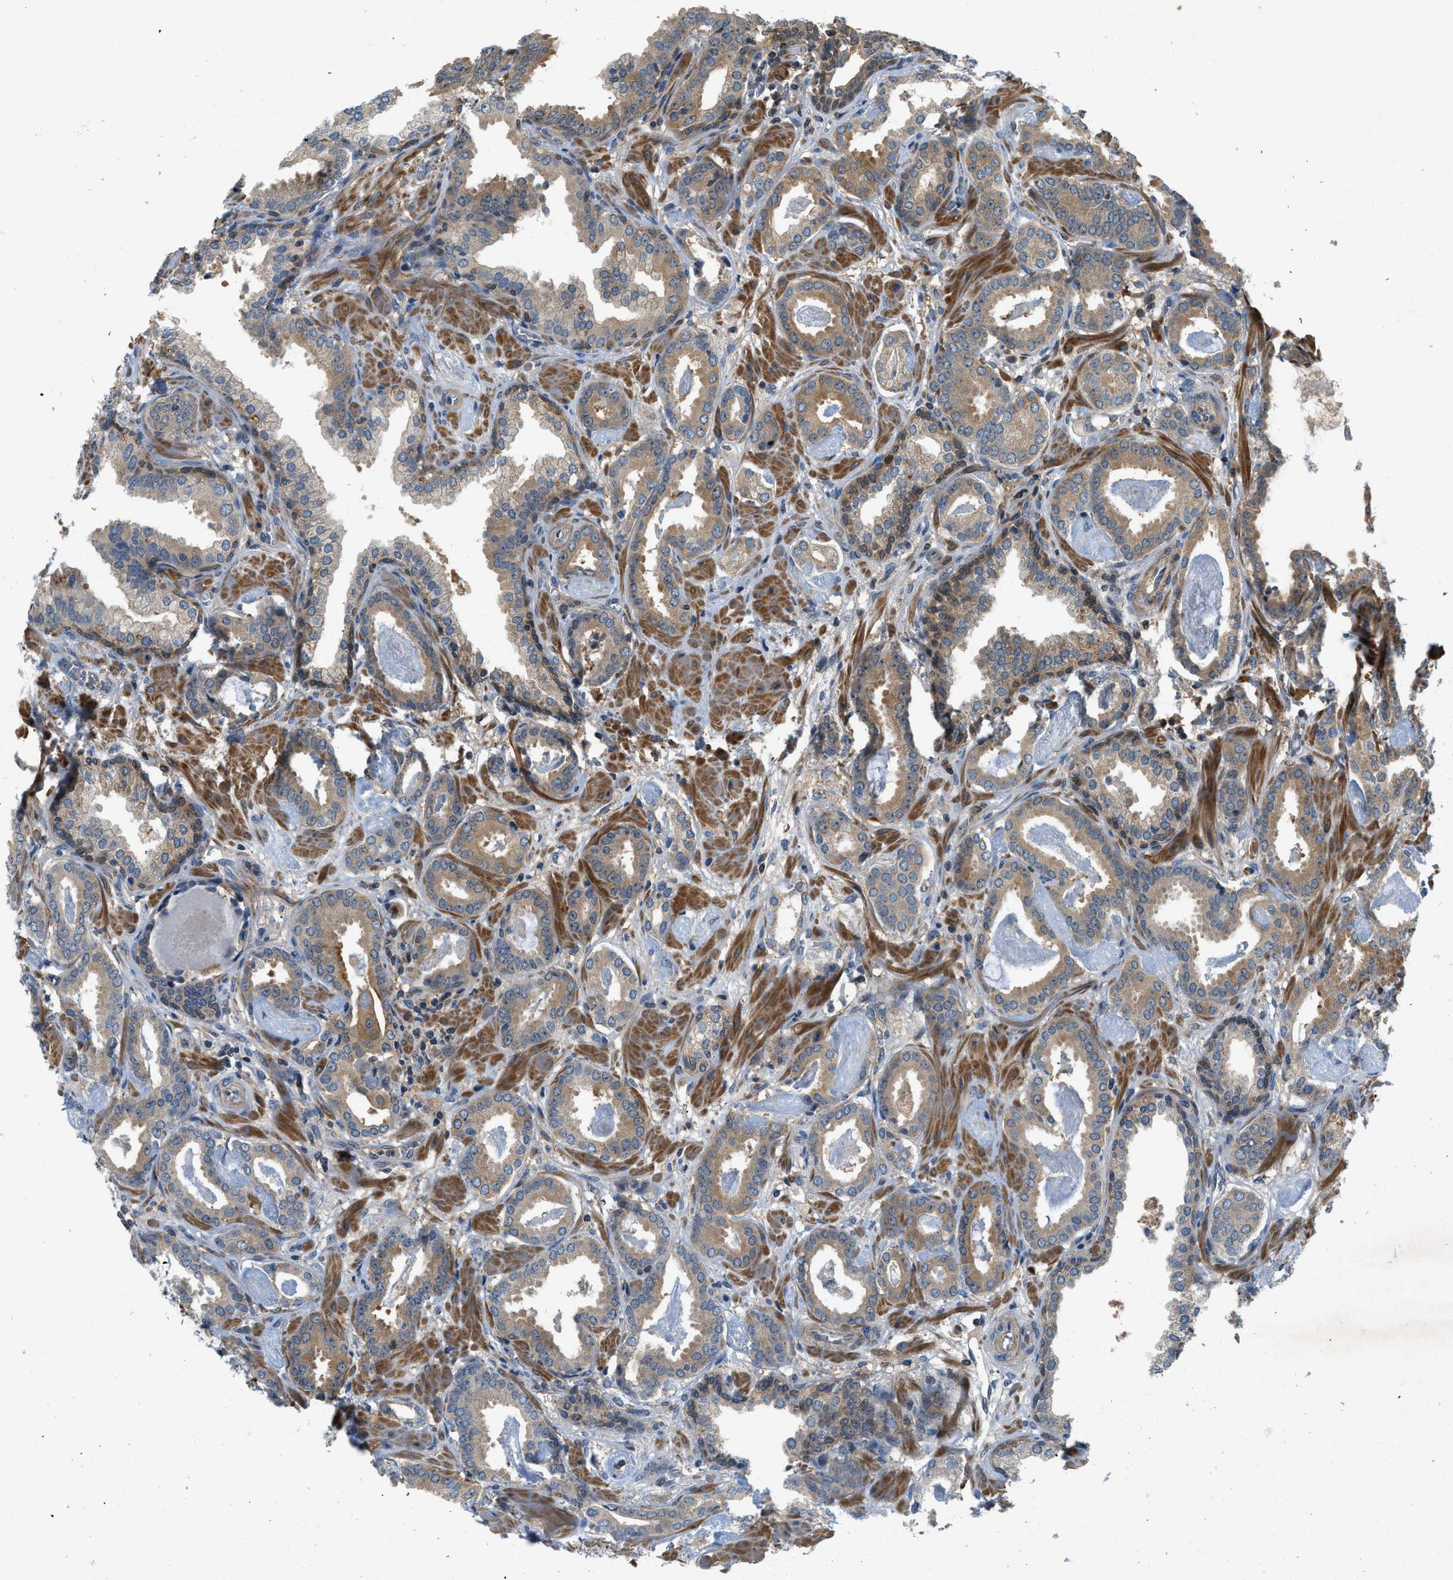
{"staining": {"intensity": "moderate", "quantity": ">75%", "location": "cytoplasmic/membranous"}, "tissue": "prostate cancer", "cell_type": "Tumor cells", "image_type": "cancer", "snomed": [{"axis": "morphology", "description": "Adenocarcinoma, Low grade"}, {"axis": "topography", "description": "Prostate"}], "caption": "Immunohistochemistry of human prostate adenocarcinoma (low-grade) exhibits medium levels of moderate cytoplasmic/membranous positivity in about >75% of tumor cells.", "gene": "GPR31", "patient": {"sex": "male", "age": 53}}